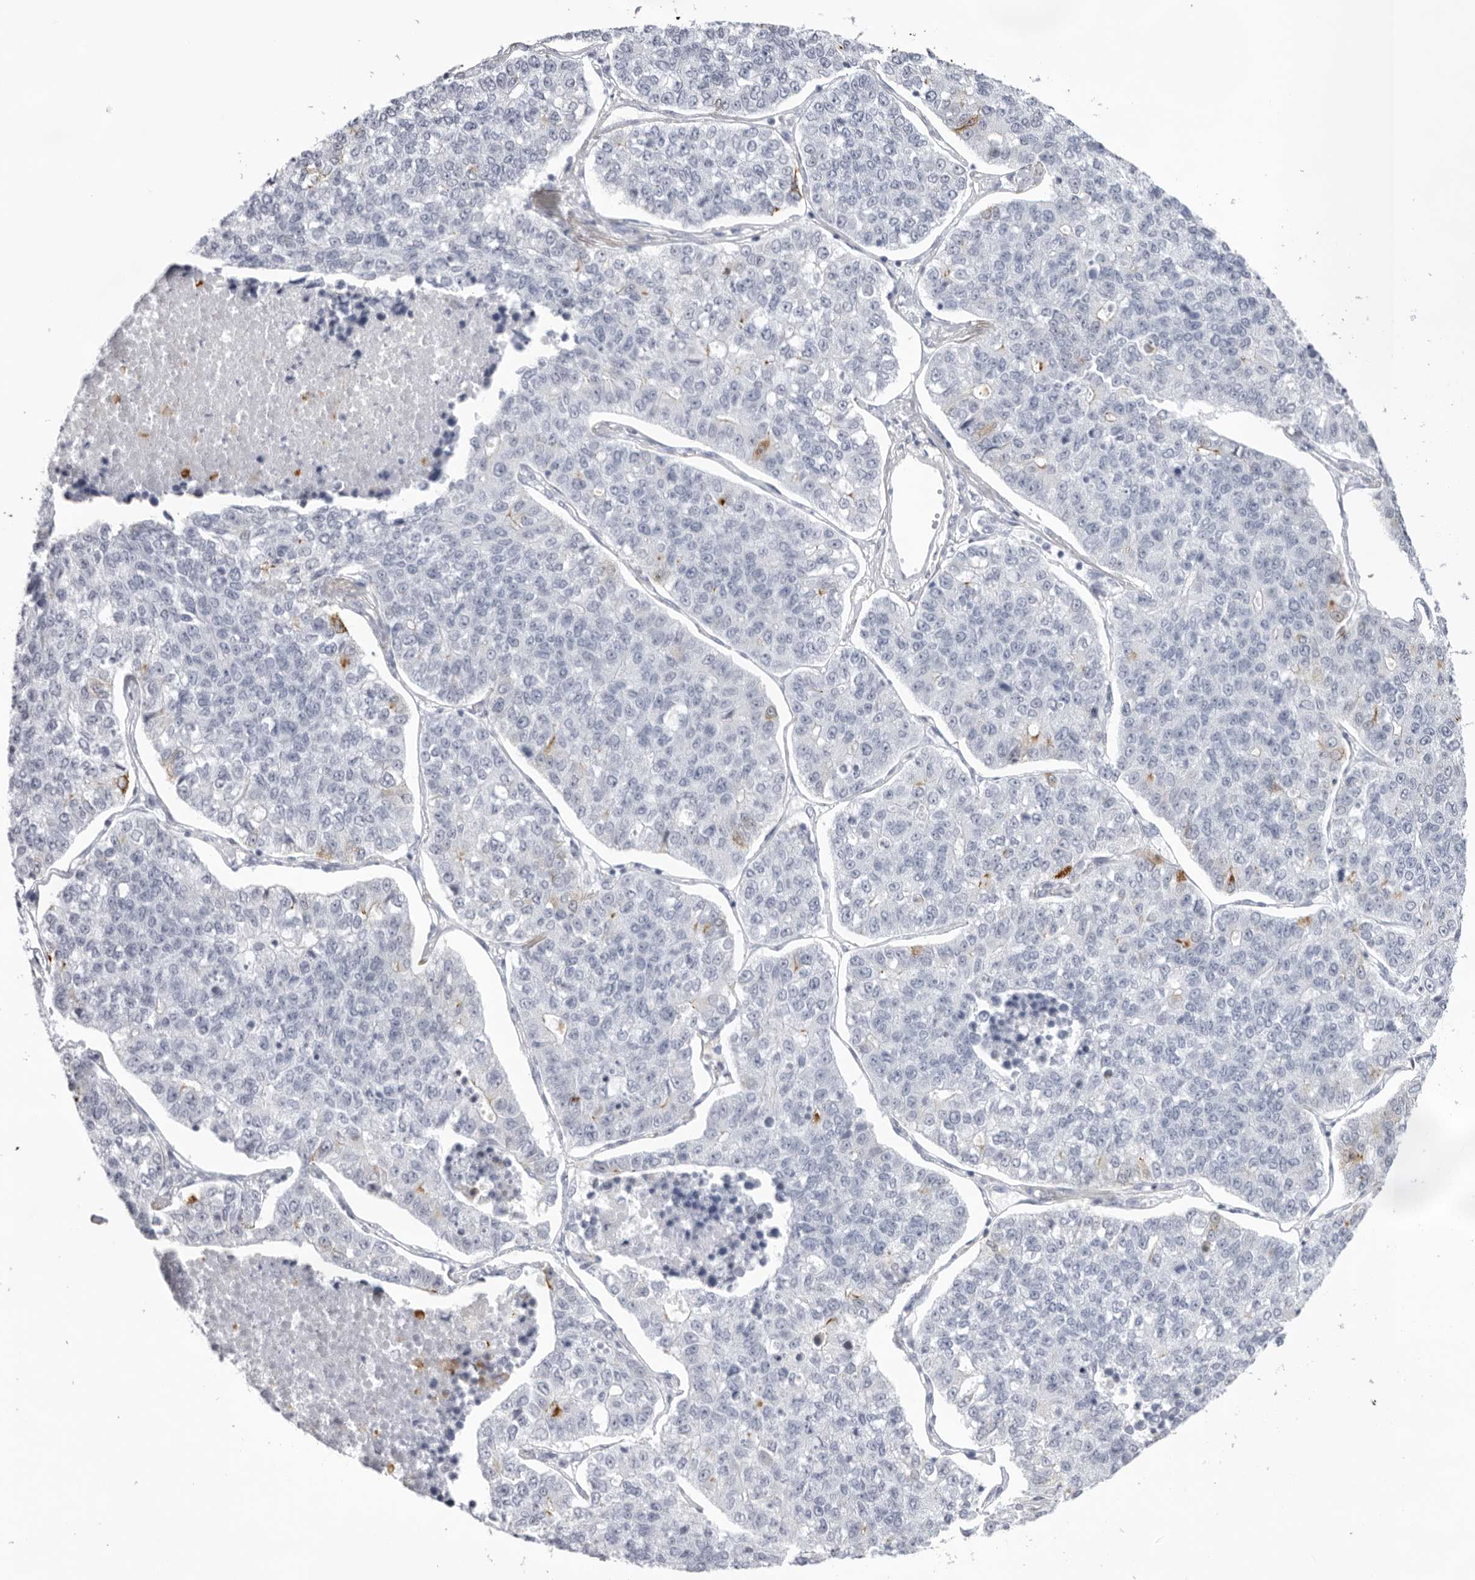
{"staining": {"intensity": "moderate", "quantity": "<25%", "location": "cytoplasmic/membranous"}, "tissue": "lung cancer", "cell_type": "Tumor cells", "image_type": "cancer", "snomed": [{"axis": "morphology", "description": "Adenocarcinoma, NOS"}, {"axis": "topography", "description": "Lung"}], "caption": "IHC image of neoplastic tissue: lung cancer (adenocarcinoma) stained using IHC displays low levels of moderate protein expression localized specifically in the cytoplasmic/membranous of tumor cells, appearing as a cytoplasmic/membranous brown color.", "gene": "KLK12", "patient": {"sex": "male", "age": 49}}